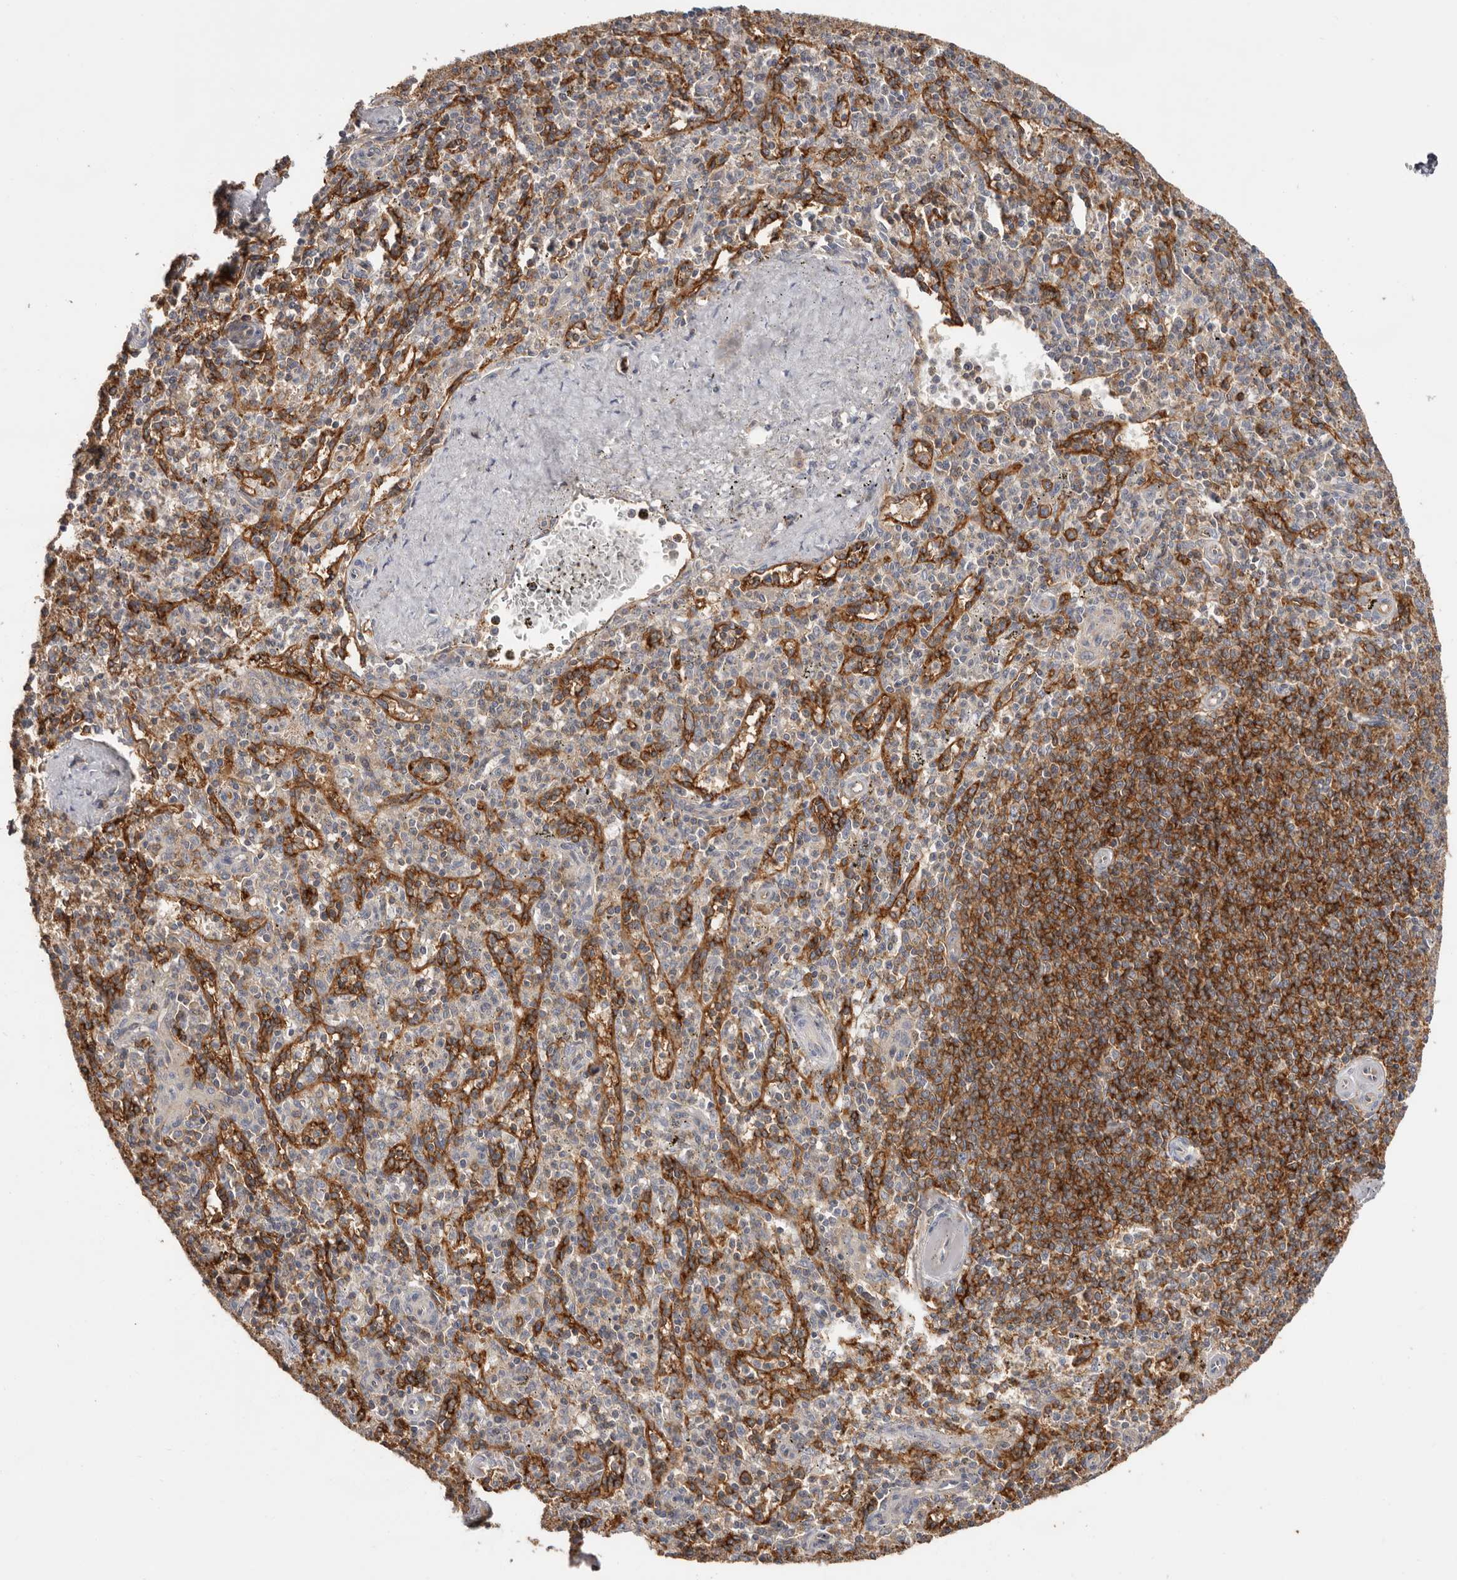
{"staining": {"intensity": "weak", "quantity": "25%-75%", "location": "cytoplasmic/membranous"}, "tissue": "spleen", "cell_type": "Cells in red pulp", "image_type": "normal", "snomed": [{"axis": "morphology", "description": "Normal tissue, NOS"}, {"axis": "topography", "description": "Spleen"}], "caption": "The histopathology image shows staining of unremarkable spleen, revealing weak cytoplasmic/membranous protein positivity (brown color) within cells in red pulp.", "gene": "MMACHC", "patient": {"sex": "male", "age": 72}}